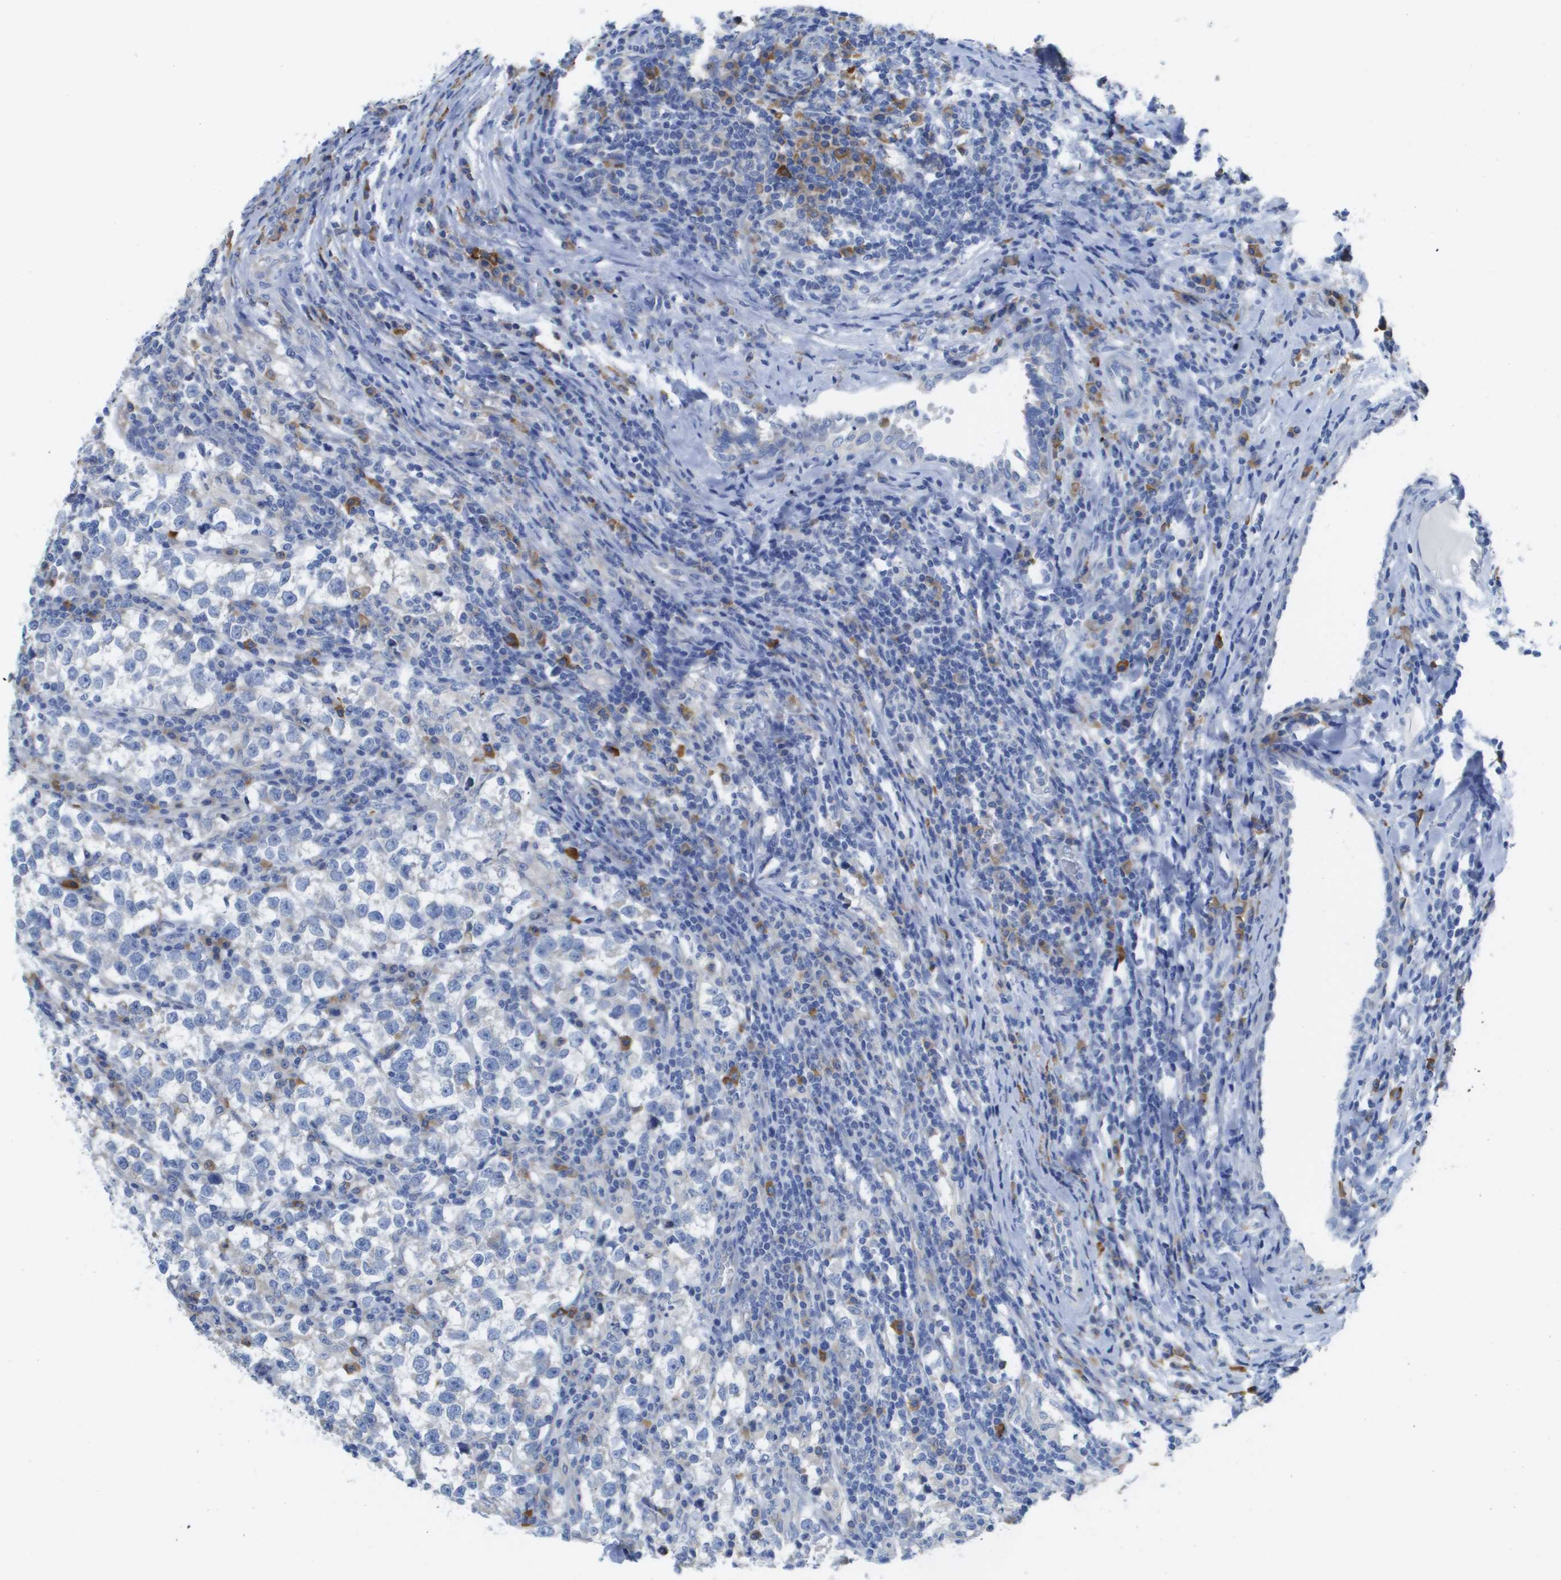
{"staining": {"intensity": "negative", "quantity": "none", "location": "none"}, "tissue": "testis cancer", "cell_type": "Tumor cells", "image_type": "cancer", "snomed": [{"axis": "morphology", "description": "Normal tissue, NOS"}, {"axis": "morphology", "description": "Seminoma, NOS"}, {"axis": "topography", "description": "Testis"}], "caption": "A histopathology image of human testis cancer is negative for staining in tumor cells.", "gene": "SDR42E1", "patient": {"sex": "male", "age": 43}}